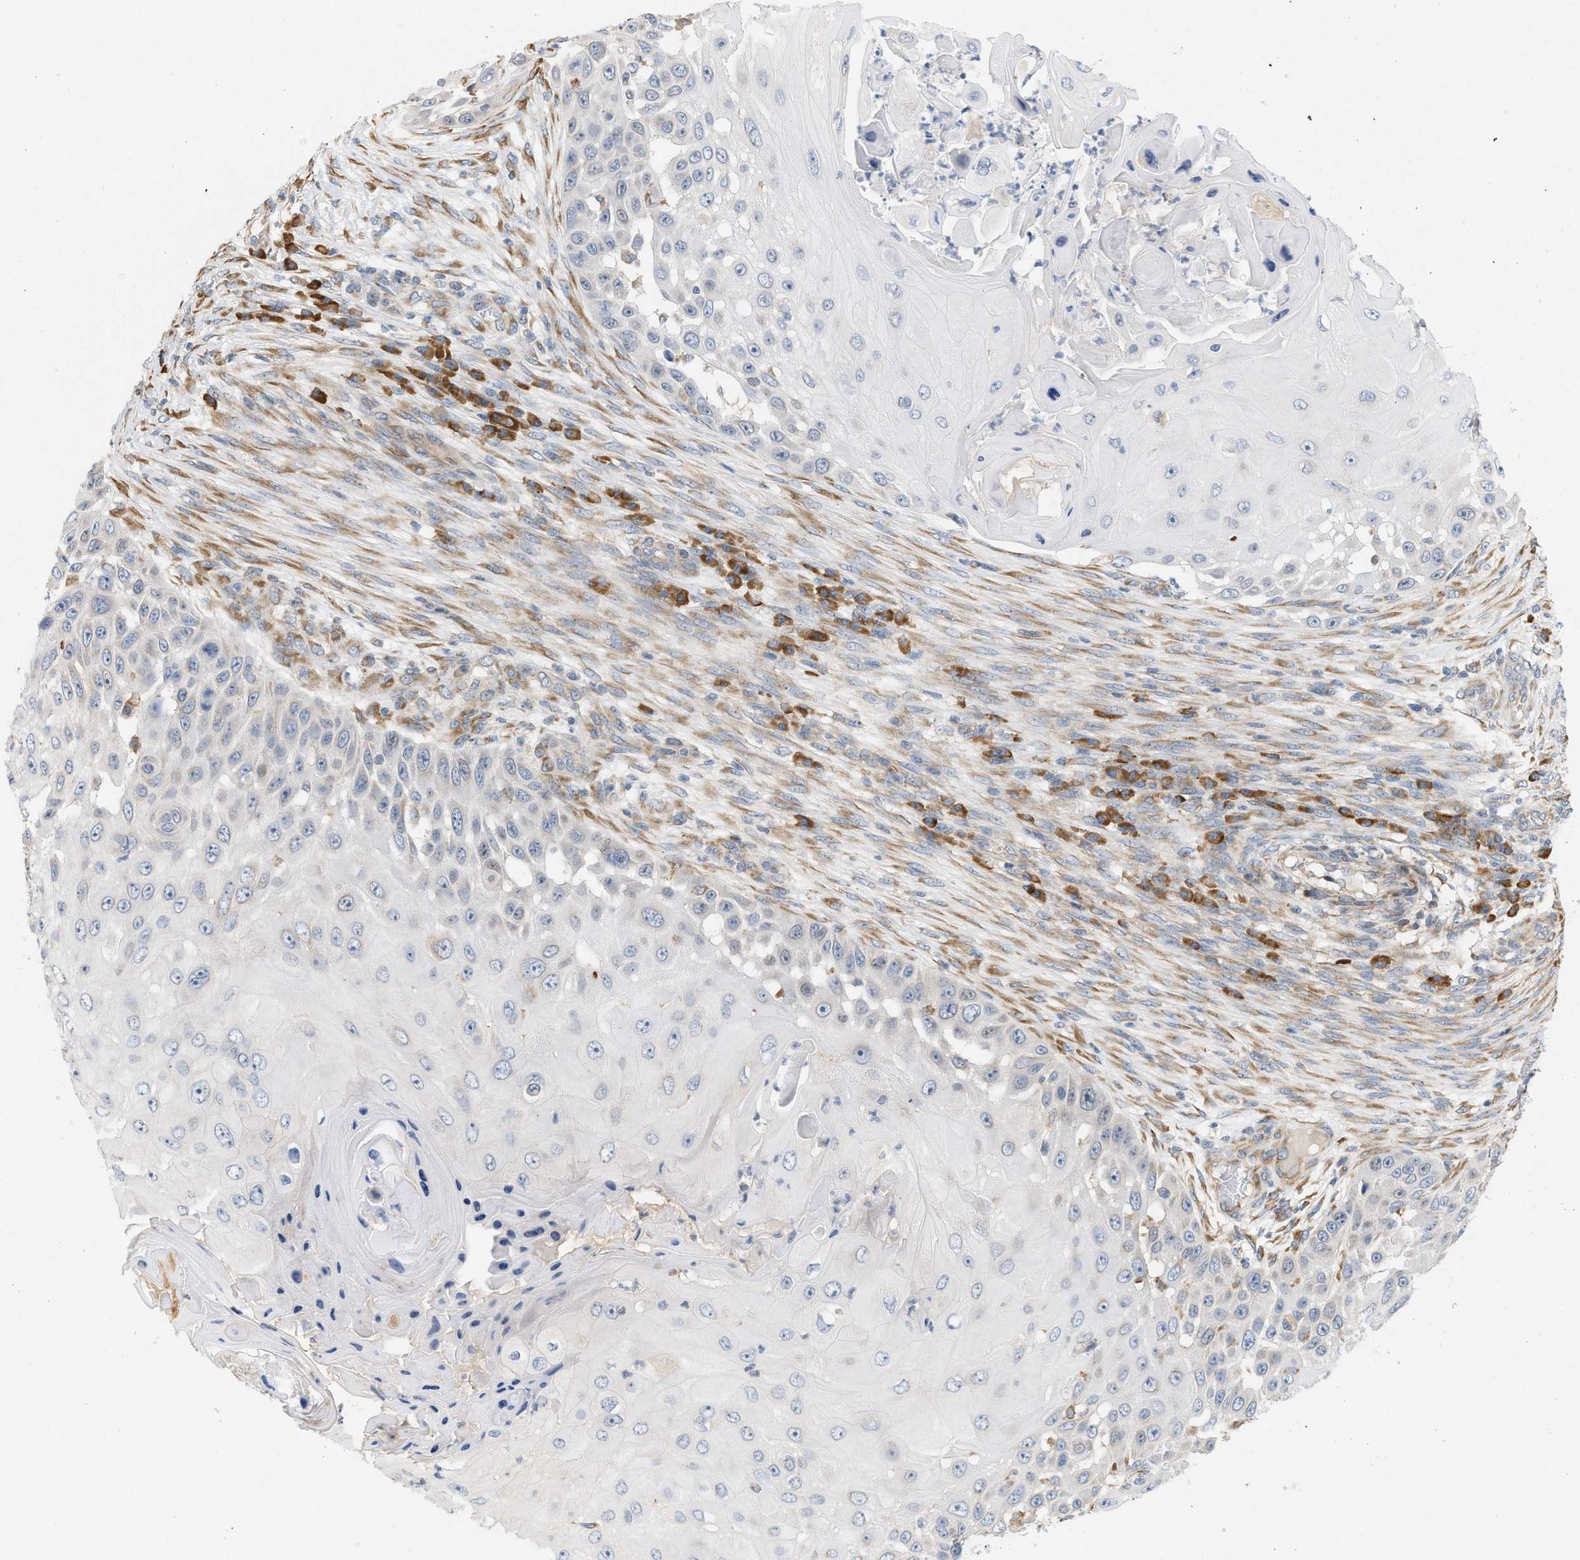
{"staining": {"intensity": "negative", "quantity": "none", "location": "none"}, "tissue": "skin cancer", "cell_type": "Tumor cells", "image_type": "cancer", "snomed": [{"axis": "morphology", "description": "Squamous cell carcinoma, NOS"}, {"axis": "topography", "description": "Skin"}], "caption": "Skin squamous cell carcinoma was stained to show a protein in brown. There is no significant positivity in tumor cells. Nuclei are stained in blue.", "gene": "SVOP", "patient": {"sex": "female", "age": 44}}